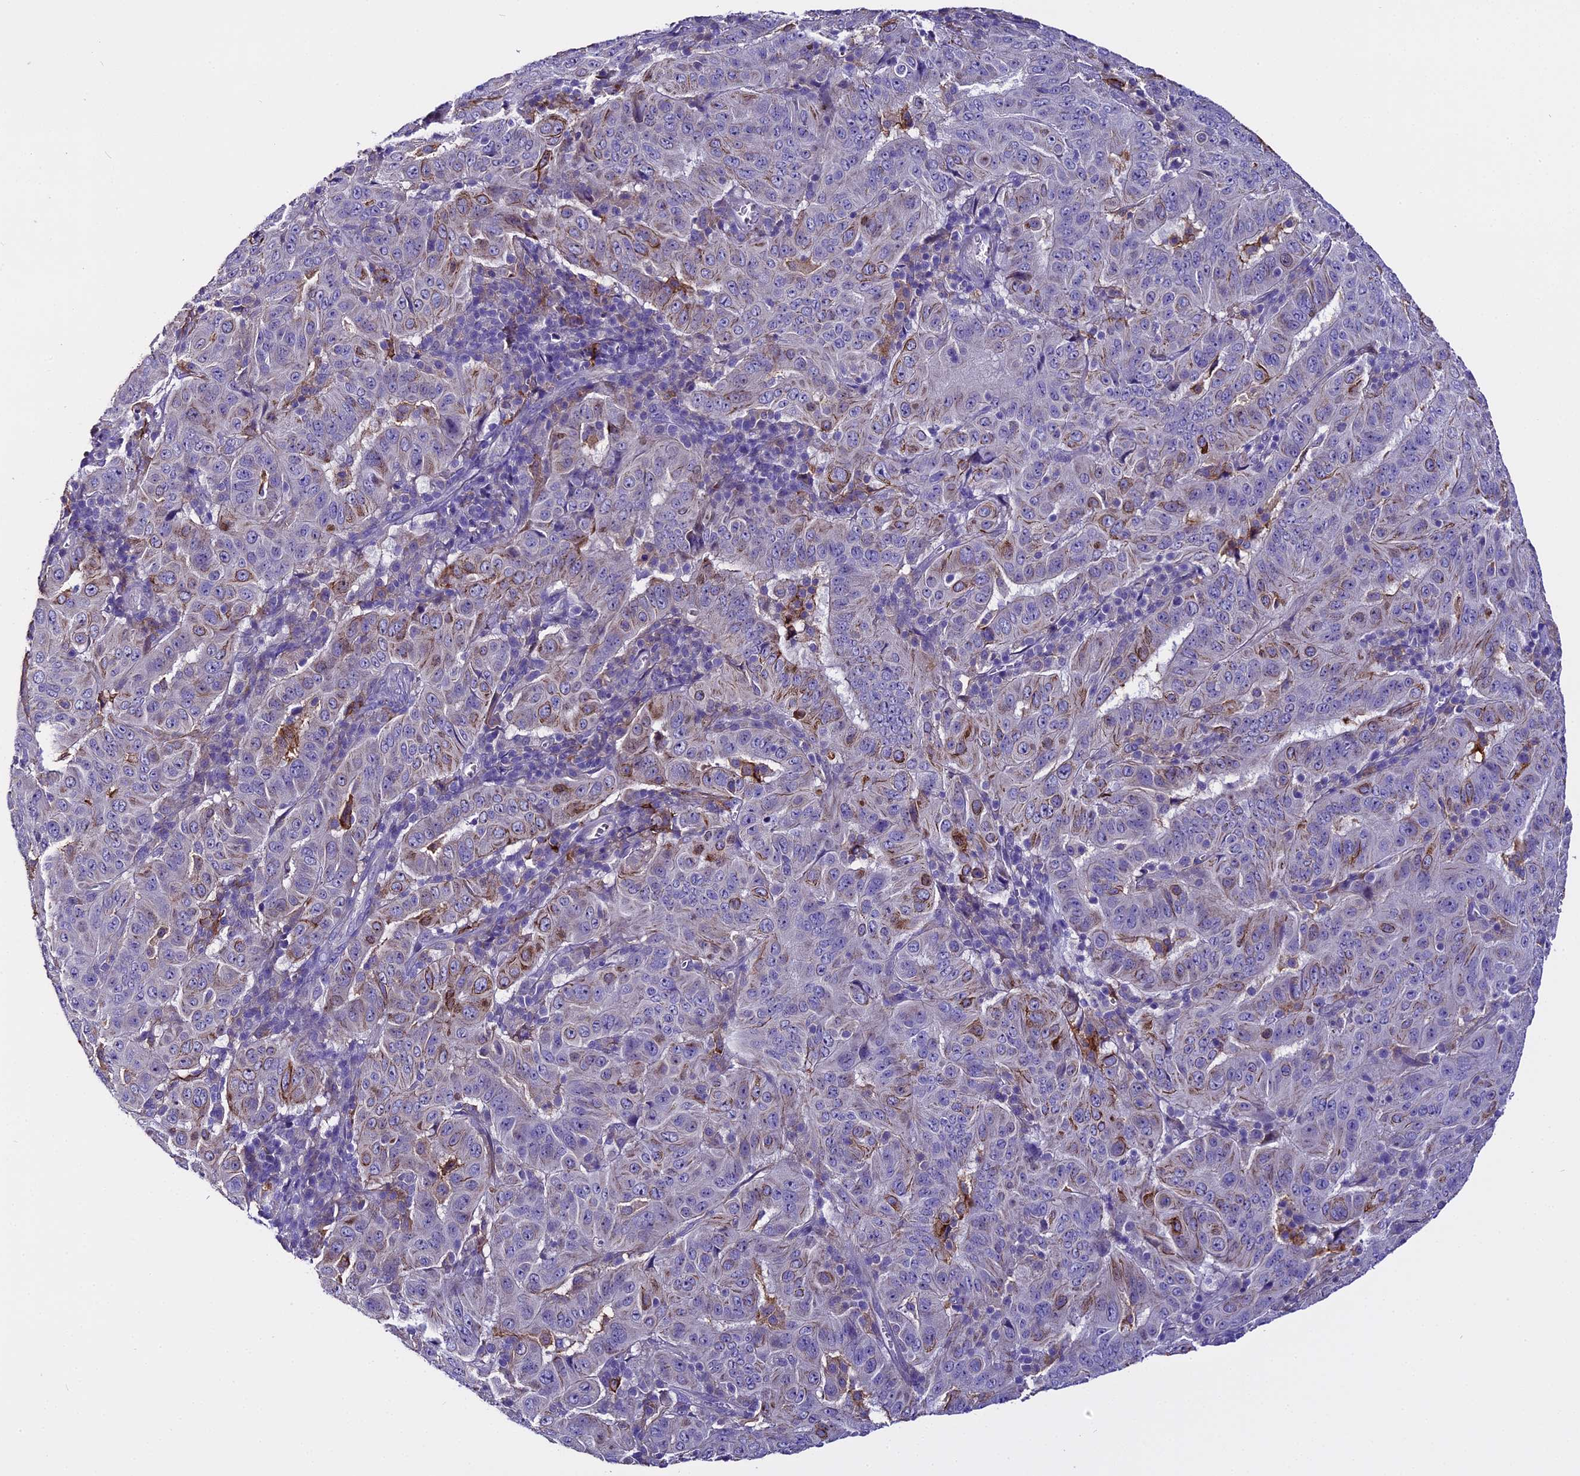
{"staining": {"intensity": "moderate", "quantity": "<25%", "location": "cytoplasmic/membranous"}, "tissue": "pancreatic cancer", "cell_type": "Tumor cells", "image_type": "cancer", "snomed": [{"axis": "morphology", "description": "Adenocarcinoma, NOS"}, {"axis": "topography", "description": "Pancreas"}], "caption": "This is an image of IHC staining of adenocarcinoma (pancreatic), which shows moderate positivity in the cytoplasmic/membranous of tumor cells.", "gene": "NOD2", "patient": {"sex": "male", "age": 63}}